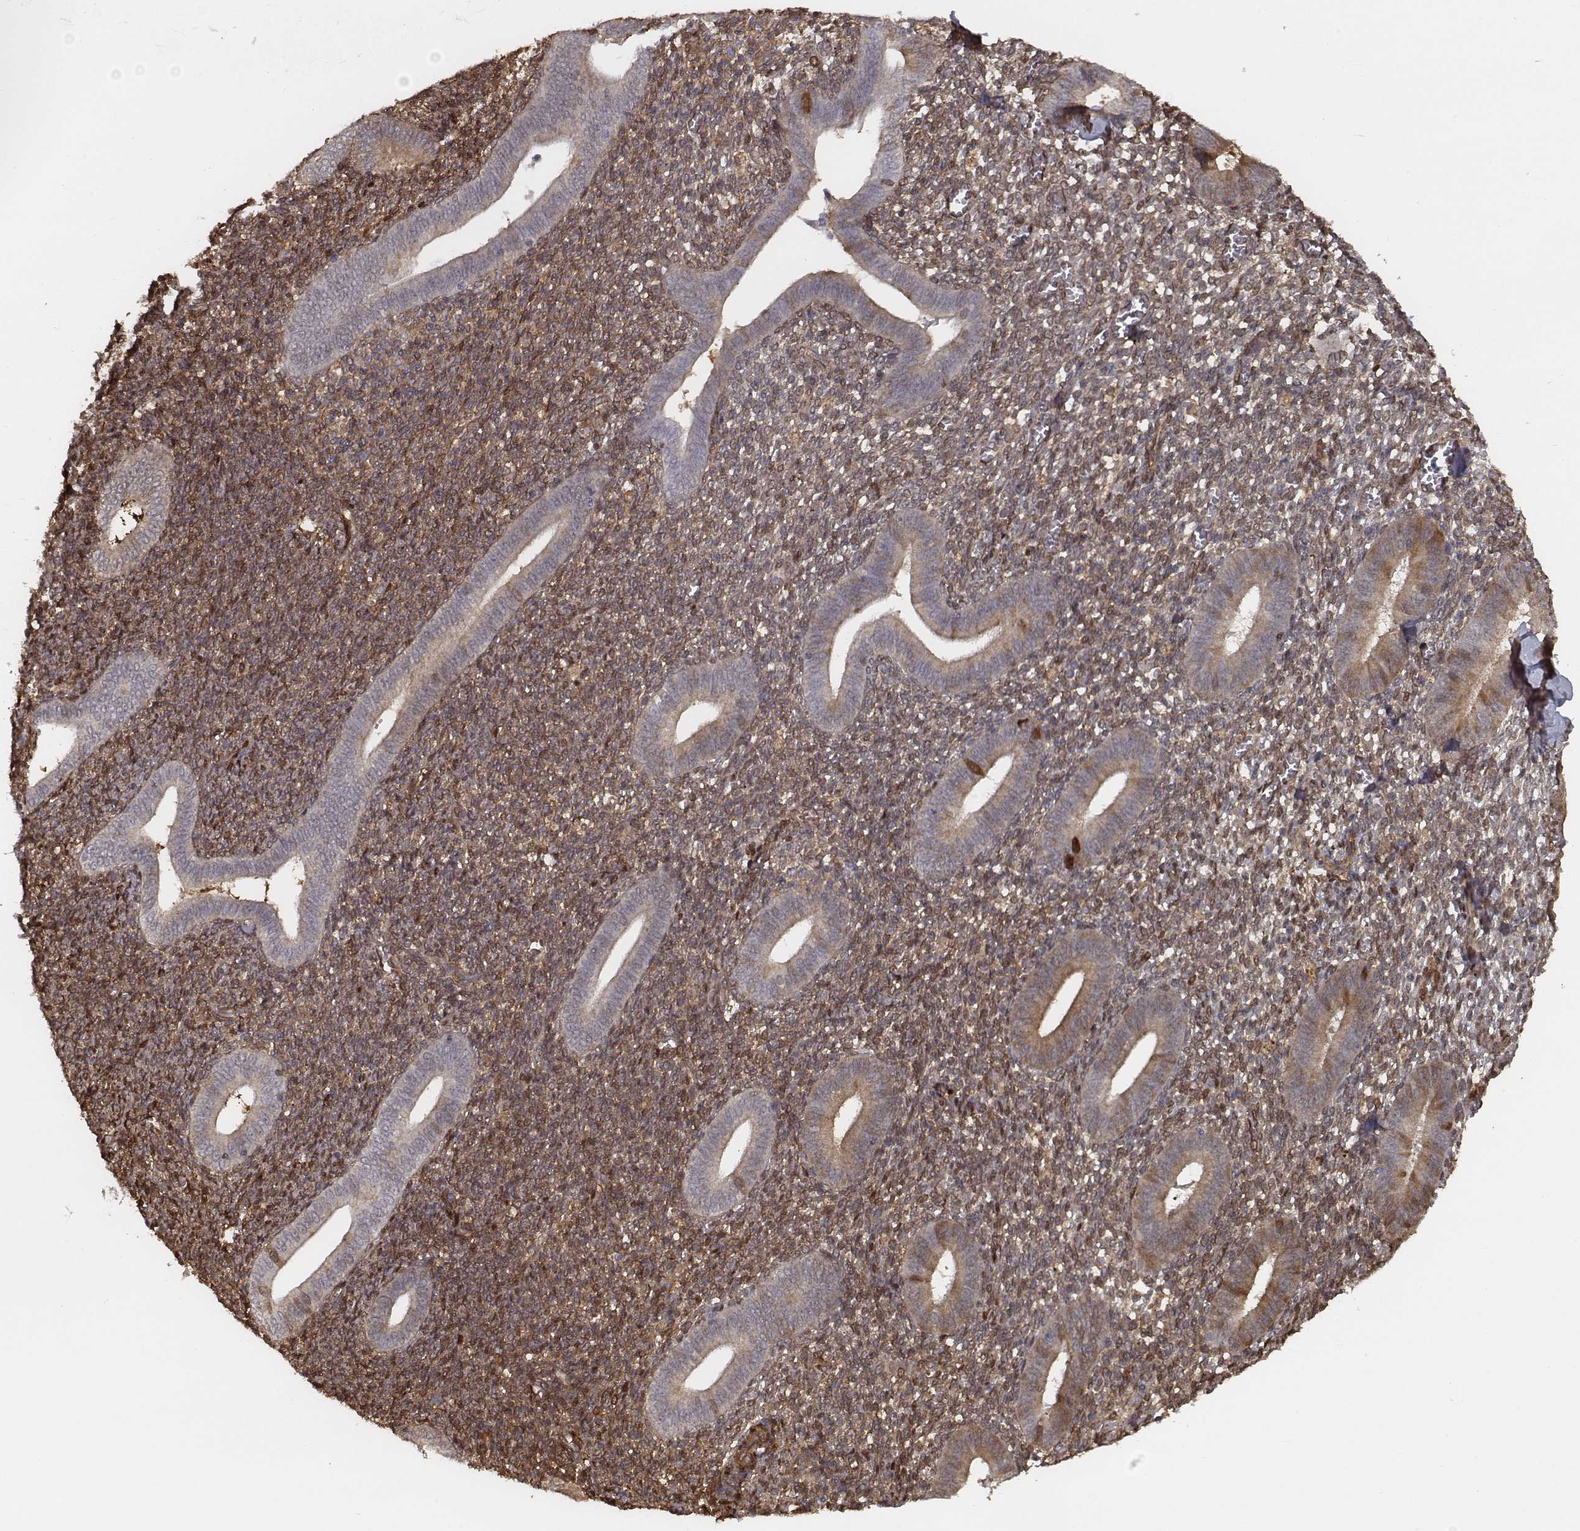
{"staining": {"intensity": "moderate", "quantity": "25%-75%", "location": "cytoplasmic/membranous"}, "tissue": "endometrium", "cell_type": "Cells in endometrial stroma", "image_type": "normal", "snomed": [{"axis": "morphology", "description": "Normal tissue, NOS"}, {"axis": "topography", "description": "Endometrium"}], "caption": "Protein staining of normal endometrium exhibits moderate cytoplasmic/membranous positivity in about 25%-75% of cells in endometrial stroma. Nuclei are stained in blue.", "gene": "ISYNA1", "patient": {"sex": "female", "age": 25}}